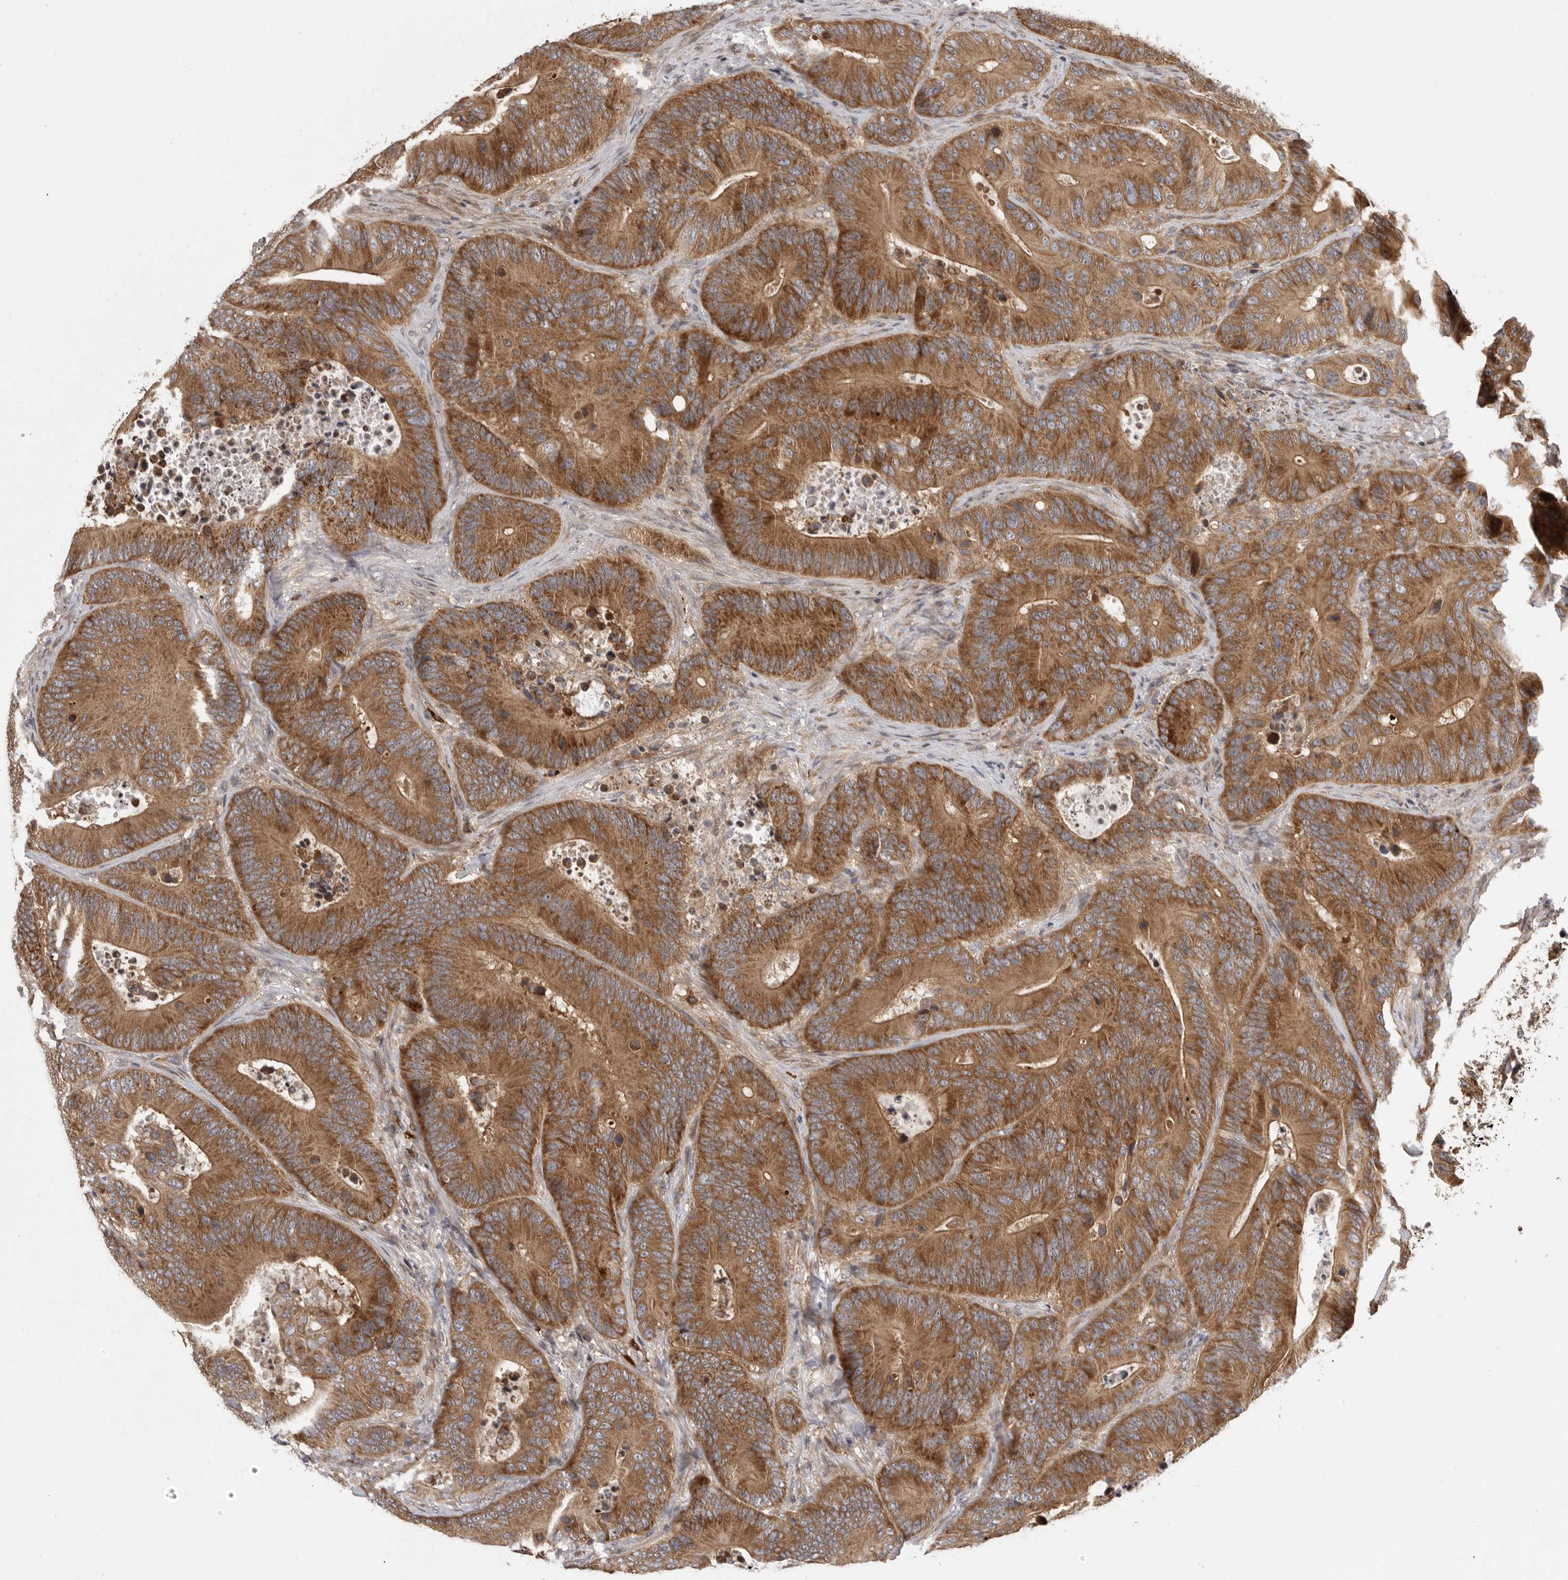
{"staining": {"intensity": "moderate", "quantity": ">75%", "location": "cytoplasmic/membranous"}, "tissue": "colorectal cancer", "cell_type": "Tumor cells", "image_type": "cancer", "snomed": [{"axis": "morphology", "description": "Adenocarcinoma, NOS"}, {"axis": "topography", "description": "Colon"}], "caption": "Immunohistochemistry (IHC) of colorectal cancer demonstrates medium levels of moderate cytoplasmic/membranous expression in approximately >75% of tumor cells.", "gene": "OXR1", "patient": {"sex": "male", "age": 83}}